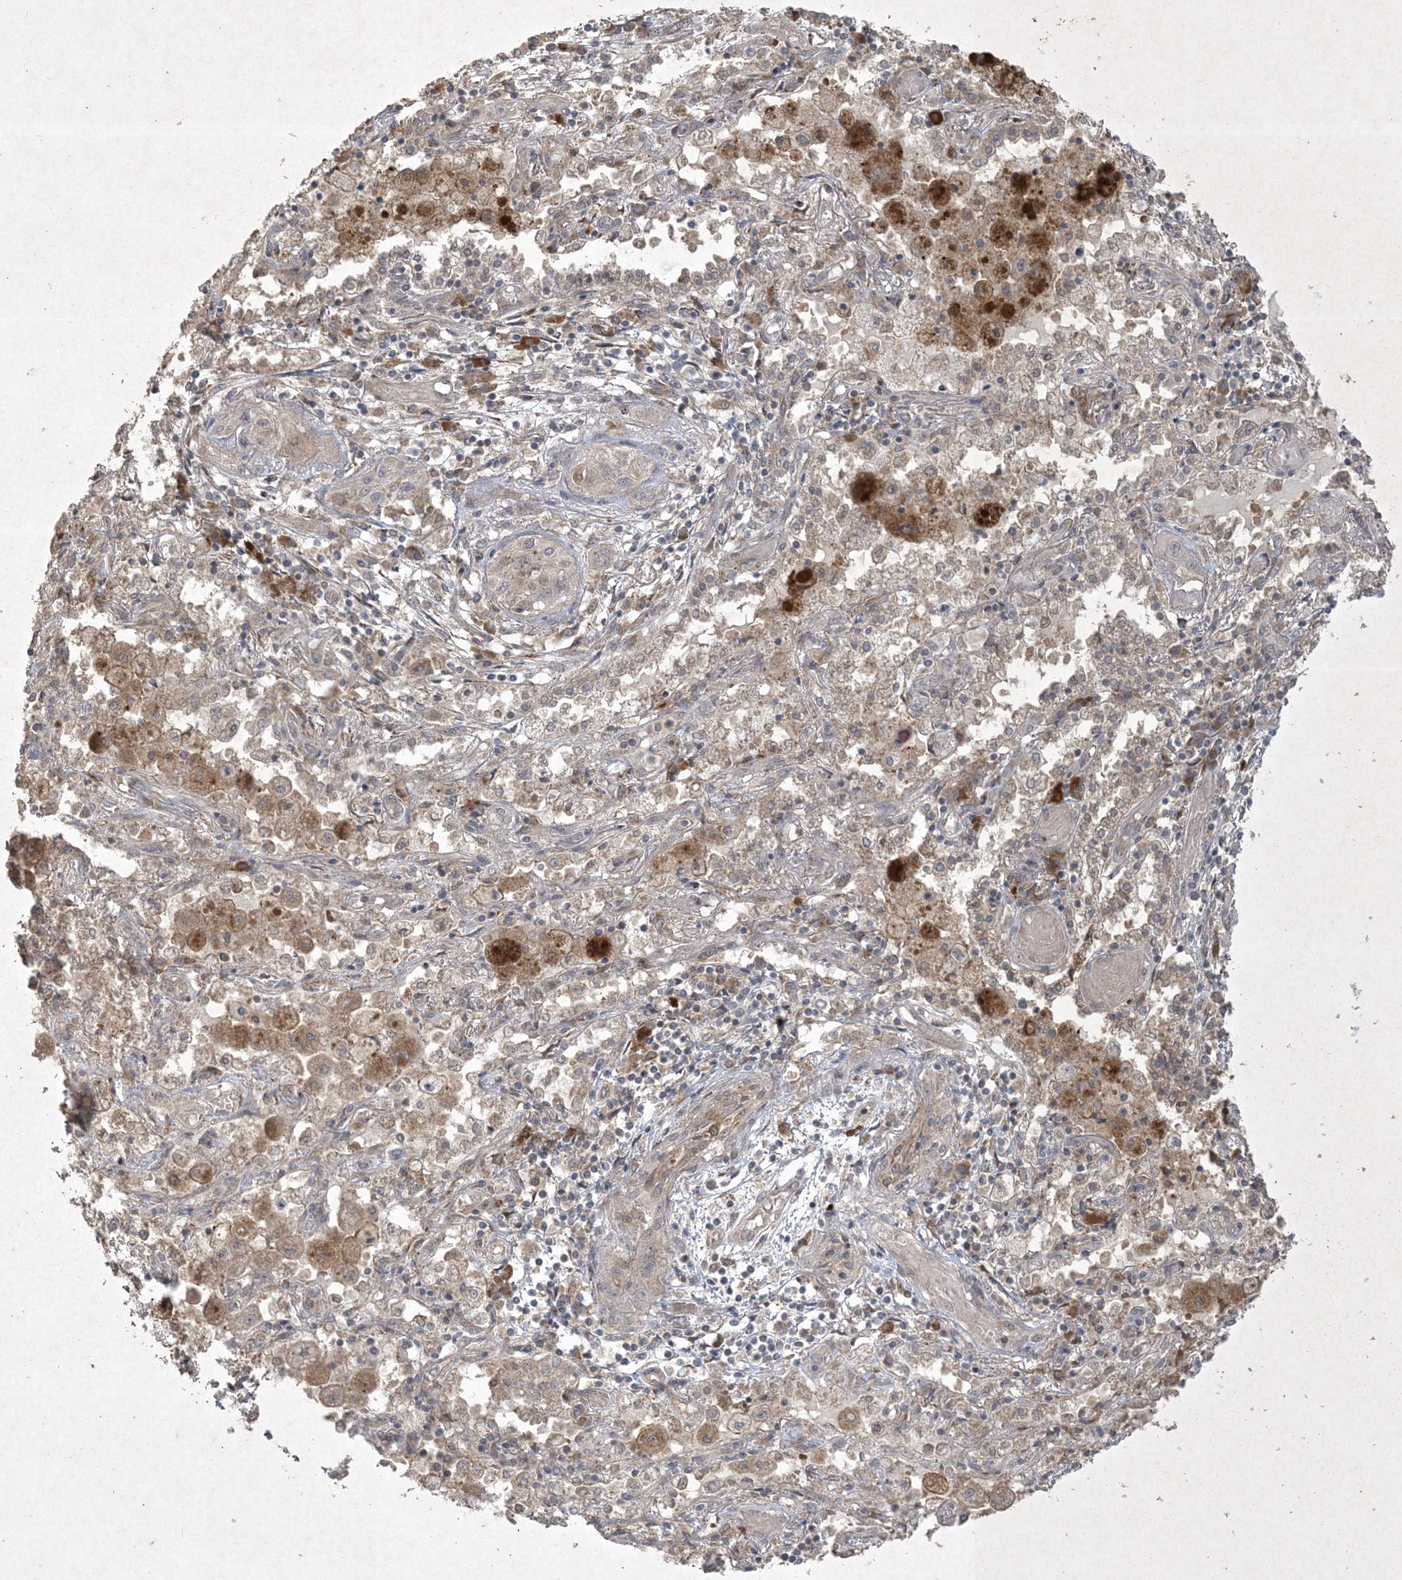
{"staining": {"intensity": "weak", "quantity": "<25%", "location": "nuclear"}, "tissue": "lung cancer", "cell_type": "Tumor cells", "image_type": "cancer", "snomed": [{"axis": "morphology", "description": "Squamous cell carcinoma, NOS"}, {"axis": "topography", "description": "Lung"}], "caption": "Immunohistochemical staining of lung cancer (squamous cell carcinoma) shows no significant positivity in tumor cells. The staining is performed using DAB brown chromogen with nuclei counter-stained in using hematoxylin.", "gene": "NRBP2", "patient": {"sex": "female", "age": 47}}